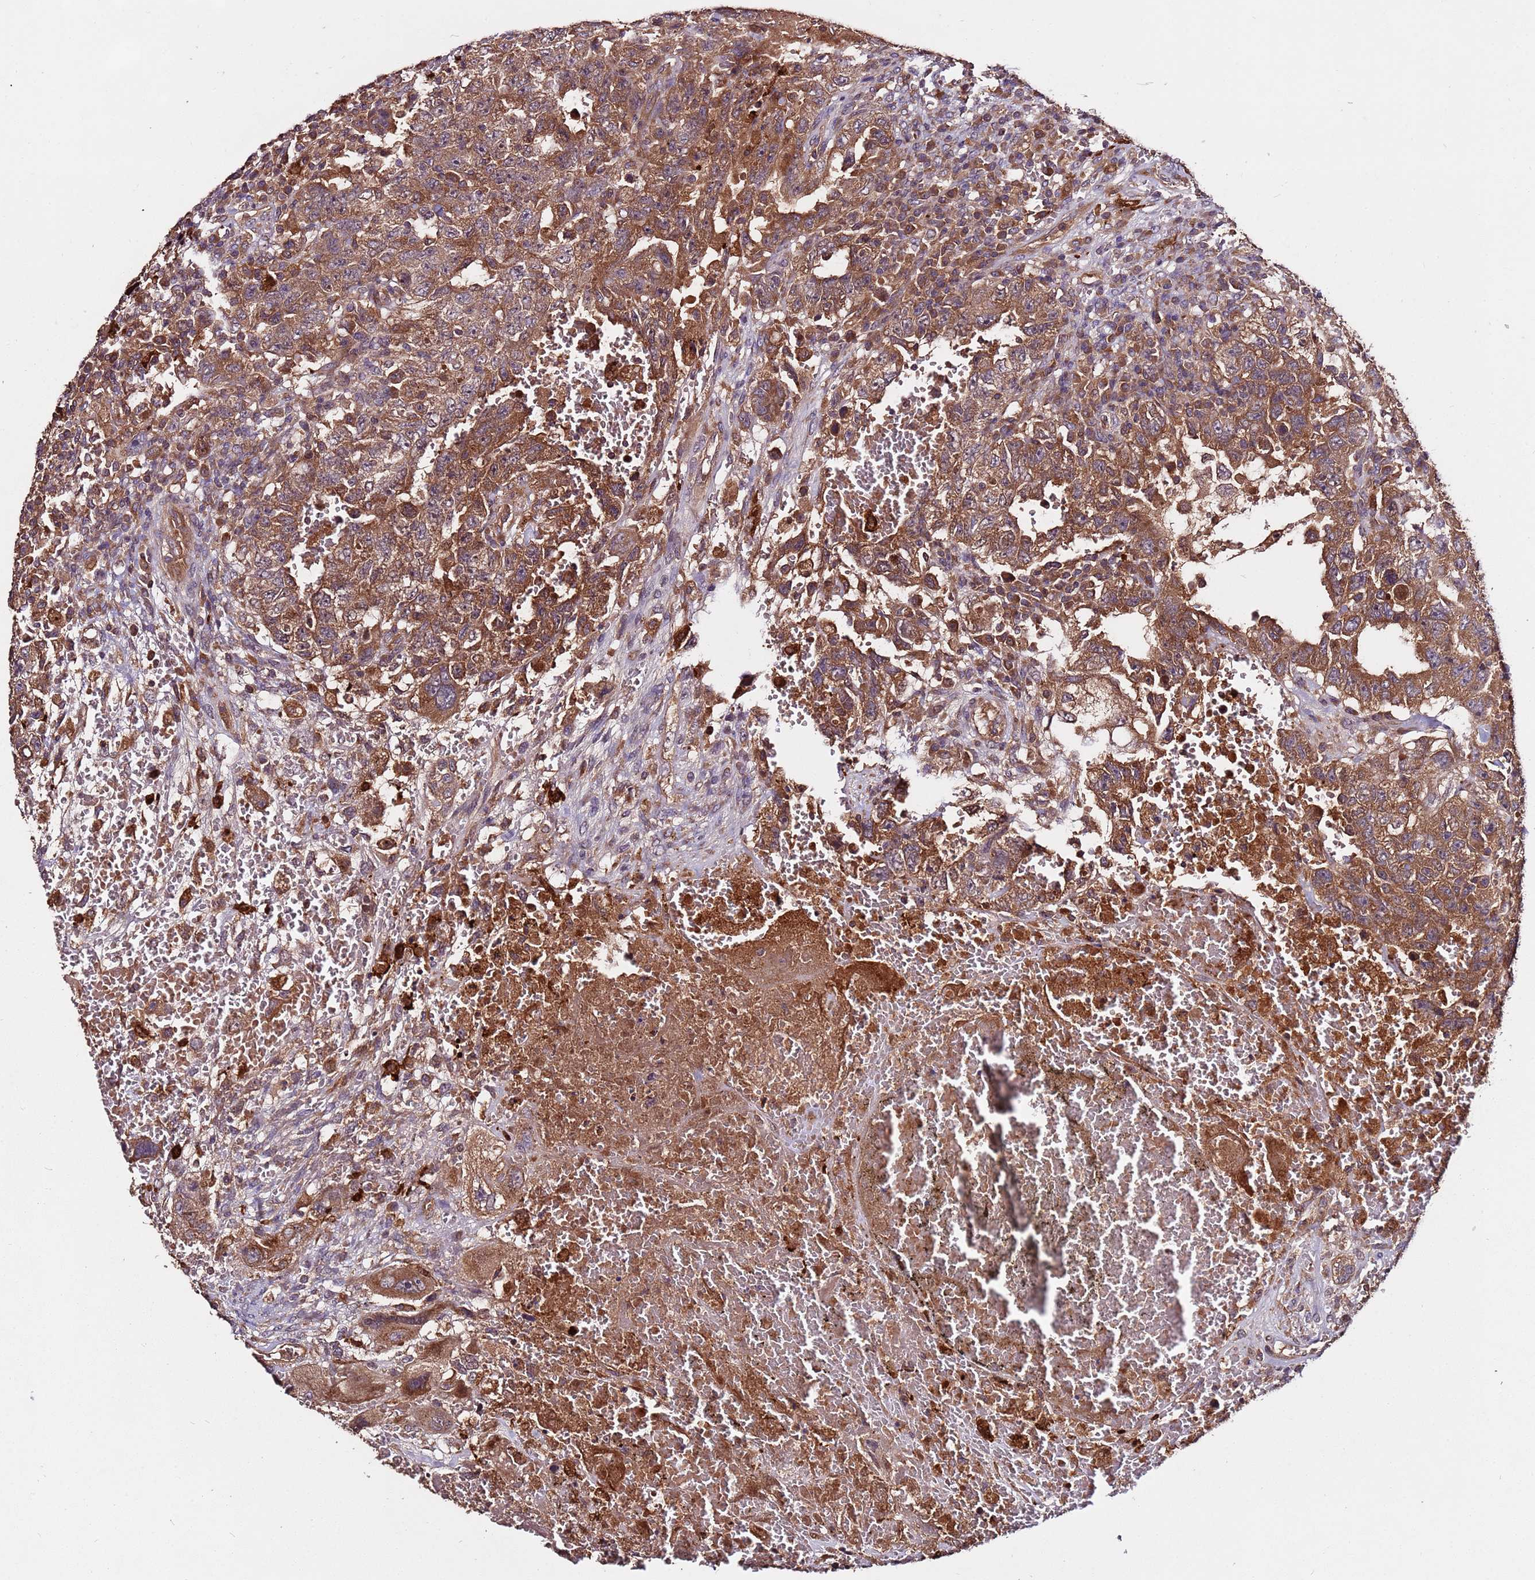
{"staining": {"intensity": "moderate", "quantity": ">75%", "location": "cytoplasmic/membranous"}, "tissue": "testis cancer", "cell_type": "Tumor cells", "image_type": "cancer", "snomed": [{"axis": "morphology", "description": "Carcinoma, Embryonal, NOS"}, {"axis": "topography", "description": "Testis"}], "caption": "A brown stain shows moderate cytoplasmic/membranous expression of a protein in human testis cancer tumor cells.", "gene": "RPS15A", "patient": {"sex": "male", "age": 26}}